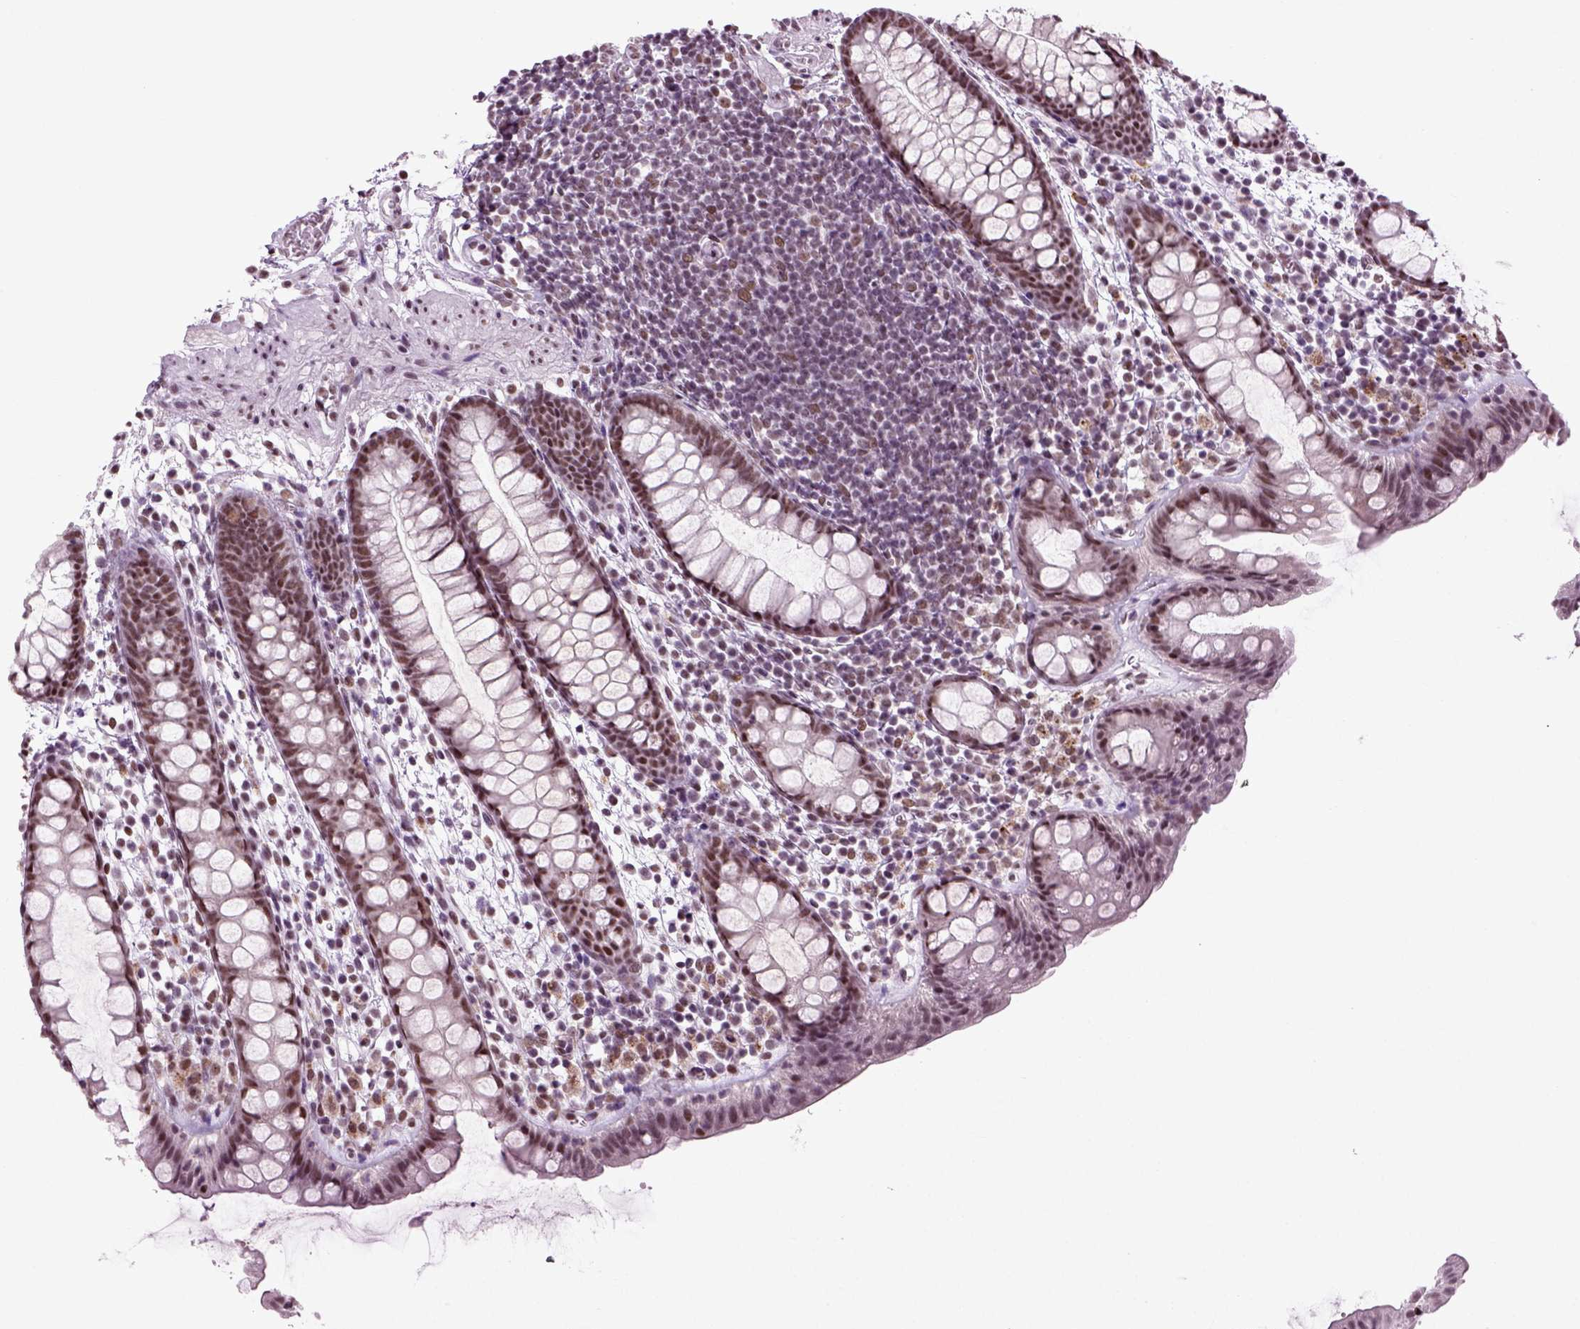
{"staining": {"intensity": "moderate", "quantity": ">75%", "location": "nuclear"}, "tissue": "rectum", "cell_type": "Glandular cells", "image_type": "normal", "snomed": [{"axis": "morphology", "description": "Normal tissue, NOS"}, {"axis": "topography", "description": "Rectum"}], "caption": "Protein staining exhibits moderate nuclear expression in about >75% of glandular cells in normal rectum. The staining was performed using DAB, with brown indicating positive protein expression. Nuclei are stained blue with hematoxylin.", "gene": "RCOR3", "patient": {"sex": "male", "age": 57}}